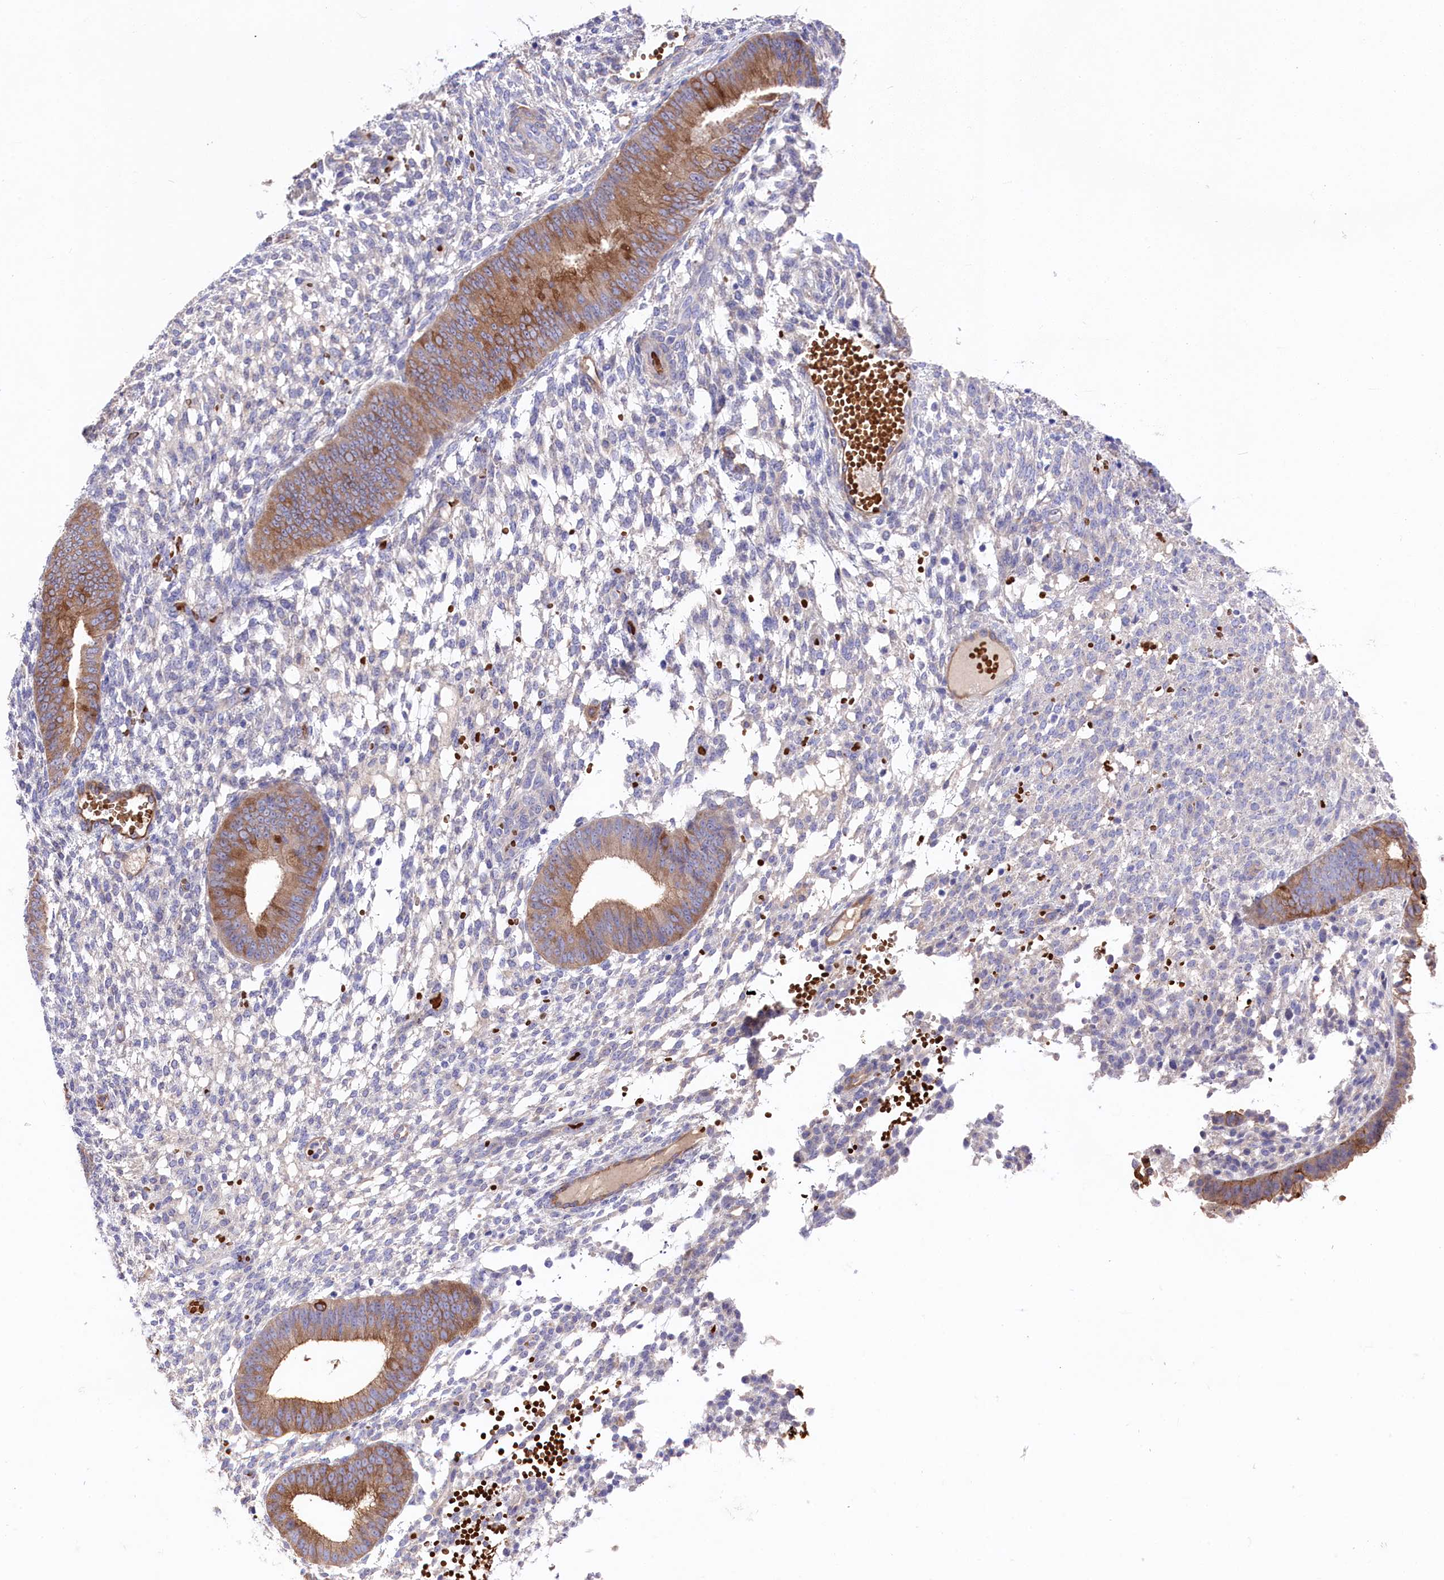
{"staining": {"intensity": "negative", "quantity": "none", "location": "none"}, "tissue": "endometrium", "cell_type": "Cells in endometrial stroma", "image_type": "normal", "snomed": [{"axis": "morphology", "description": "Normal tissue, NOS"}, {"axis": "topography", "description": "Endometrium"}], "caption": "A photomicrograph of endometrium stained for a protein displays no brown staining in cells in endometrial stroma.", "gene": "LHFPL4", "patient": {"sex": "female", "age": 49}}